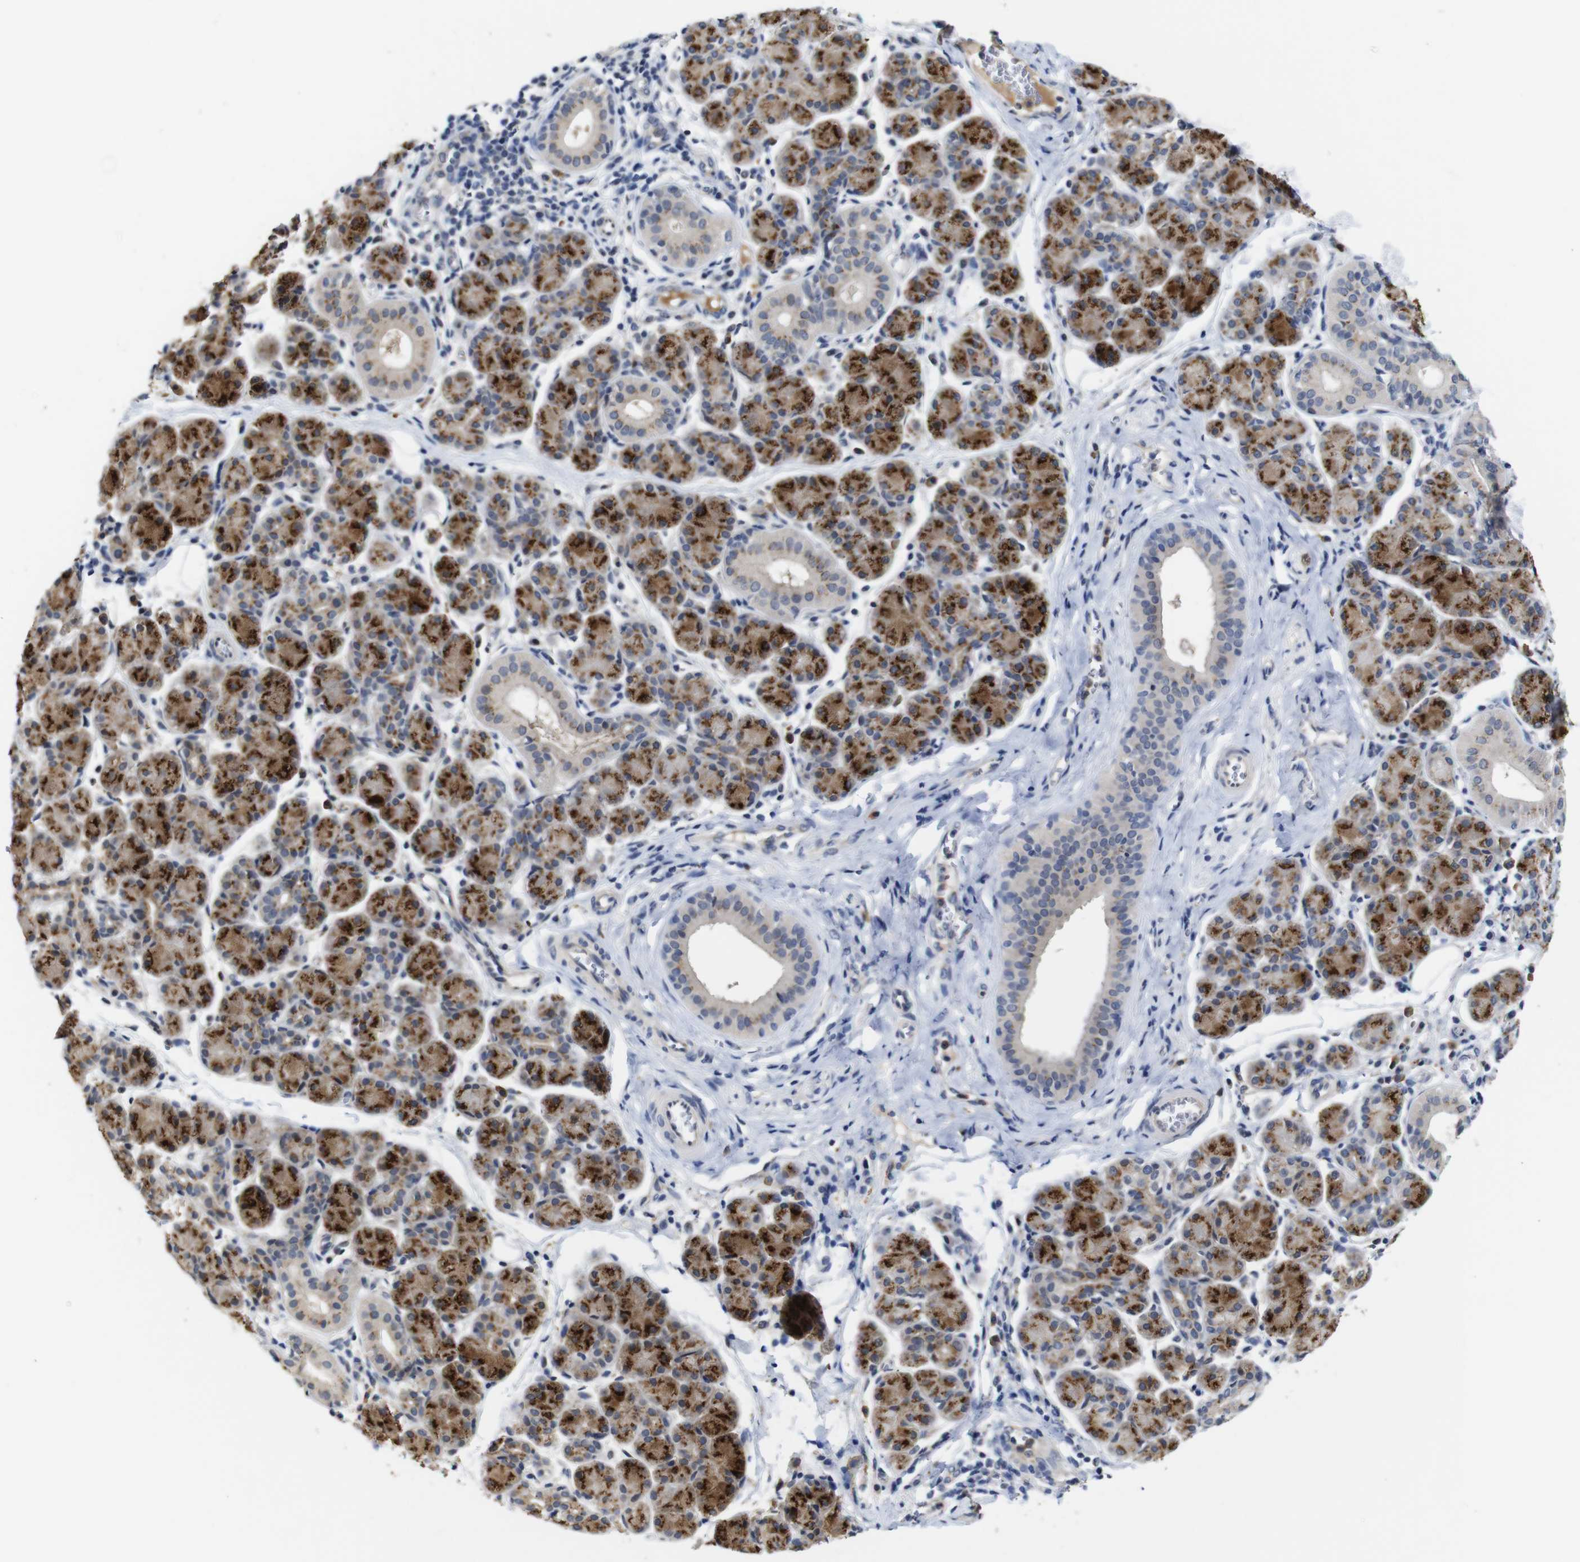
{"staining": {"intensity": "strong", "quantity": ">75%", "location": "cytoplasmic/membranous"}, "tissue": "salivary gland", "cell_type": "Glandular cells", "image_type": "normal", "snomed": [{"axis": "morphology", "description": "Normal tissue, NOS"}, {"axis": "morphology", "description": "Inflammation, NOS"}, {"axis": "topography", "description": "Lymph node"}, {"axis": "topography", "description": "Salivary gland"}], "caption": "Glandular cells demonstrate high levels of strong cytoplasmic/membranous expression in about >75% of cells in benign salivary gland. (Brightfield microscopy of DAB IHC at high magnification).", "gene": "FURIN", "patient": {"sex": "male", "age": 3}}